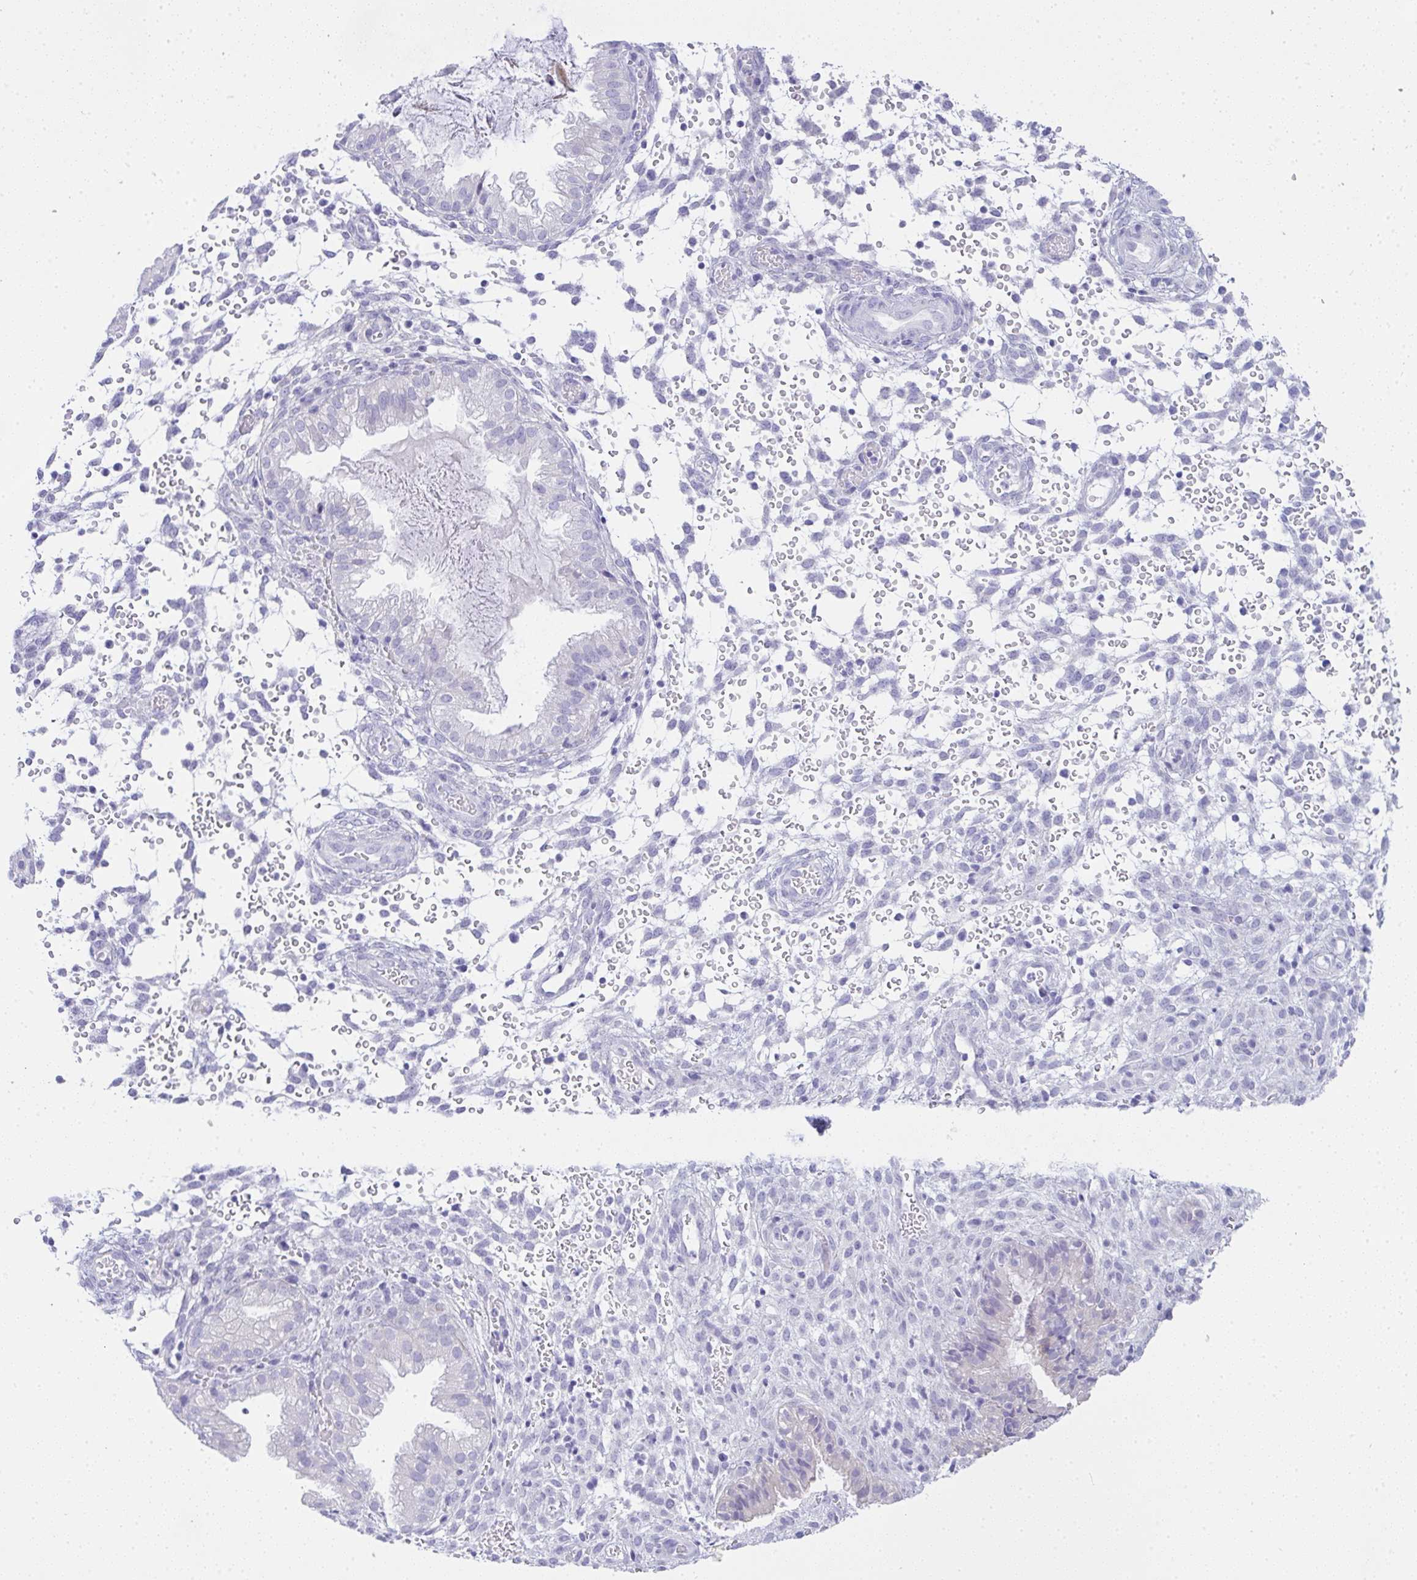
{"staining": {"intensity": "negative", "quantity": "none", "location": "none"}, "tissue": "endometrium", "cell_type": "Cells in endometrial stroma", "image_type": "normal", "snomed": [{"axis": "morphology", "description": "Normal tissue, NOS"}, {"axis": "topography", "description": "Endometrium"}], "caption": "A micrograph of human endometrium is negative for staining in cells in endometrial stroma. Nuclei are stained in blue.", "gene": "OR5J2", "patient": {"sex": "female", "age": 33}}